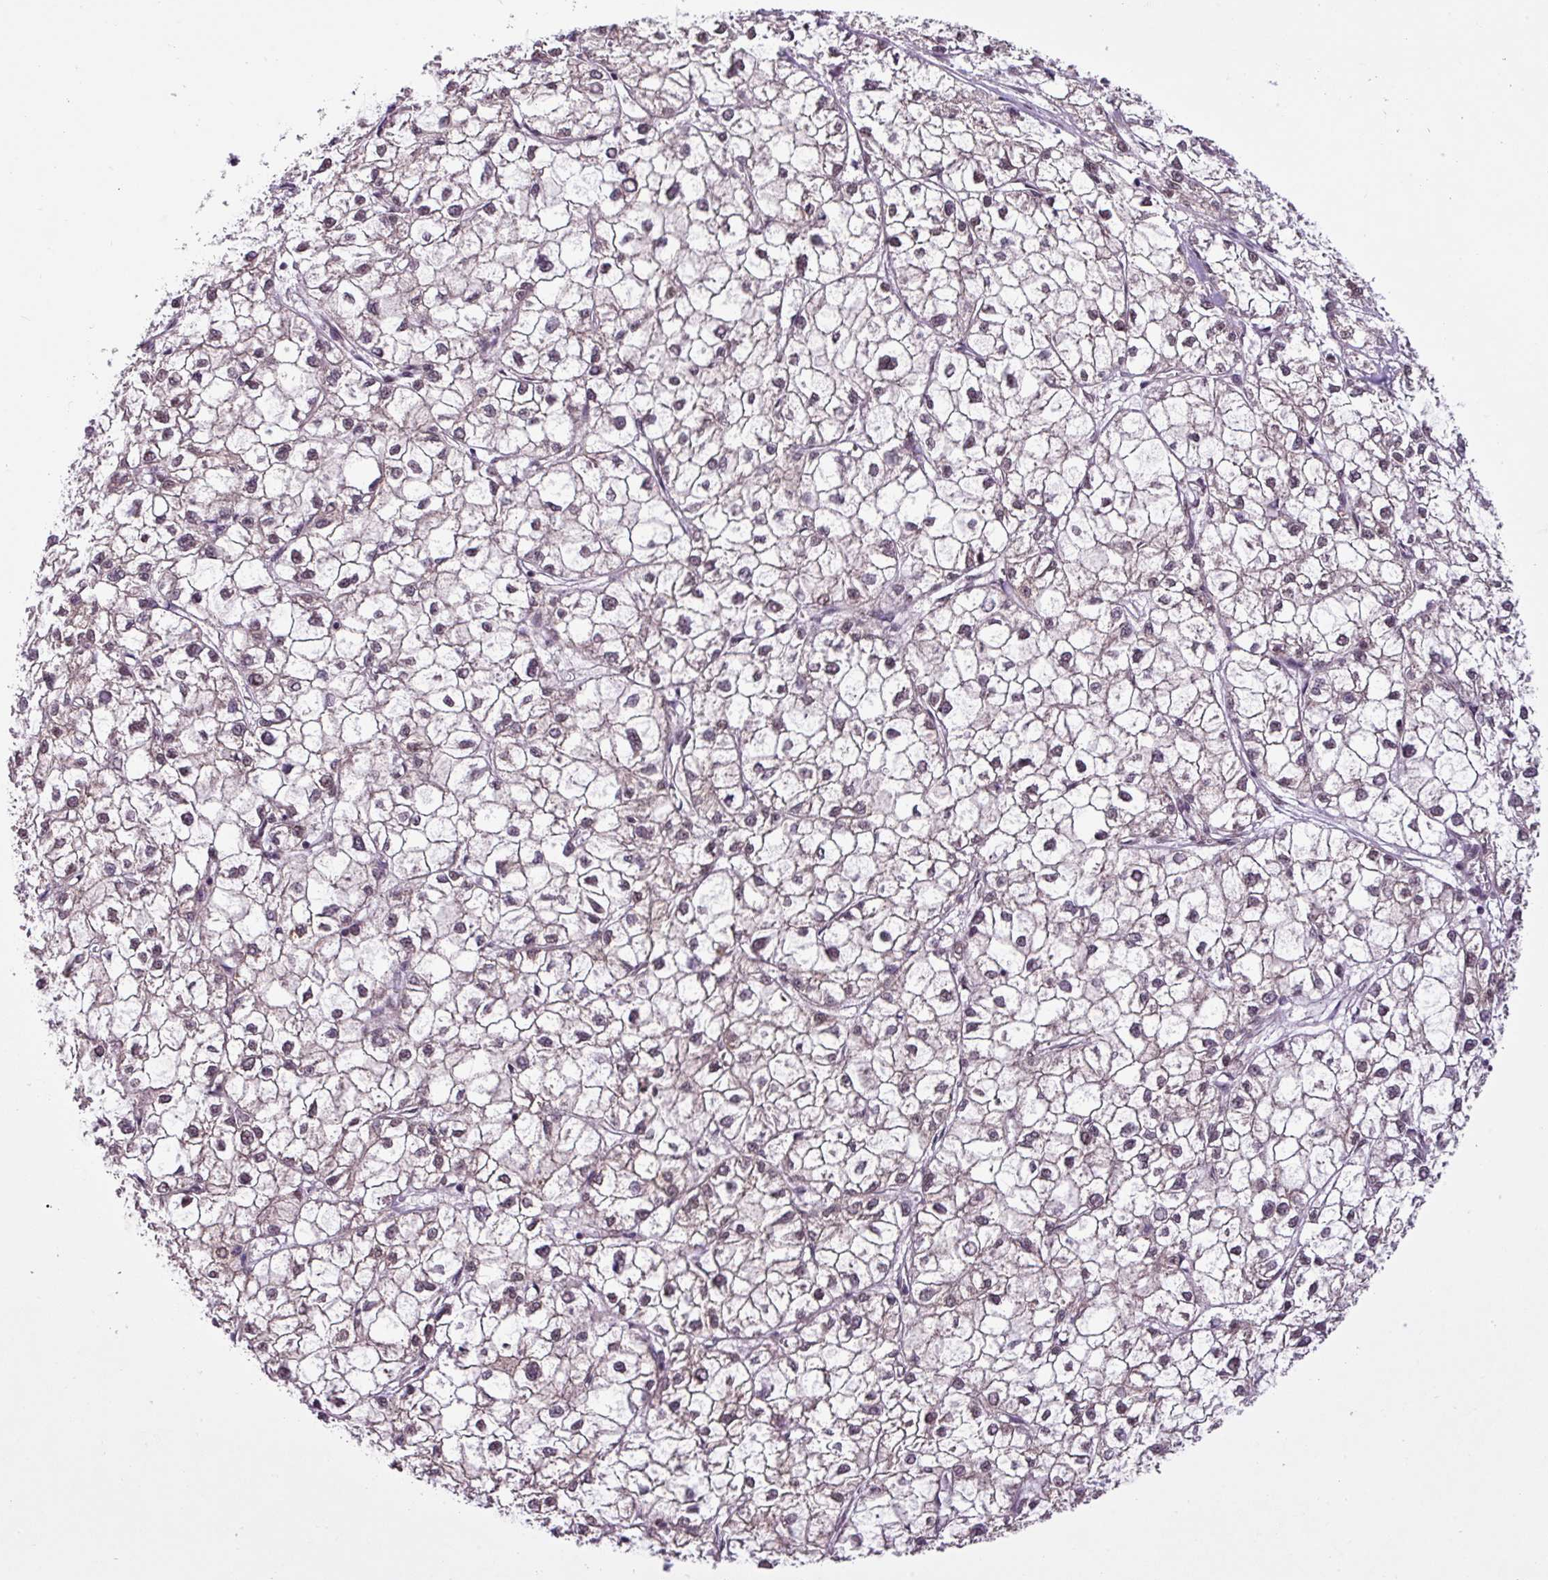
{"staining": {"intensity": "weak", "quantity": ">75%", "location": "nuclear"}, "tissue": "liver cancer", "cell_type": "Tumor cells", "image_type": "cancer", "snomed": [{"axis": "morphology", "description": "Carcinoma, Hepatocellular, NOS"}, {"axis": "topography", "description": "Liver"}], "caption": "This is a photomicrograph of immunohistochemistry (IHC) staining of liver hepatocellular carcinoma, which shows weak staining in the nuclear of tumor cells.", "gene": "MFHAS1", "patient": {"sex": "female", "age": 43}}